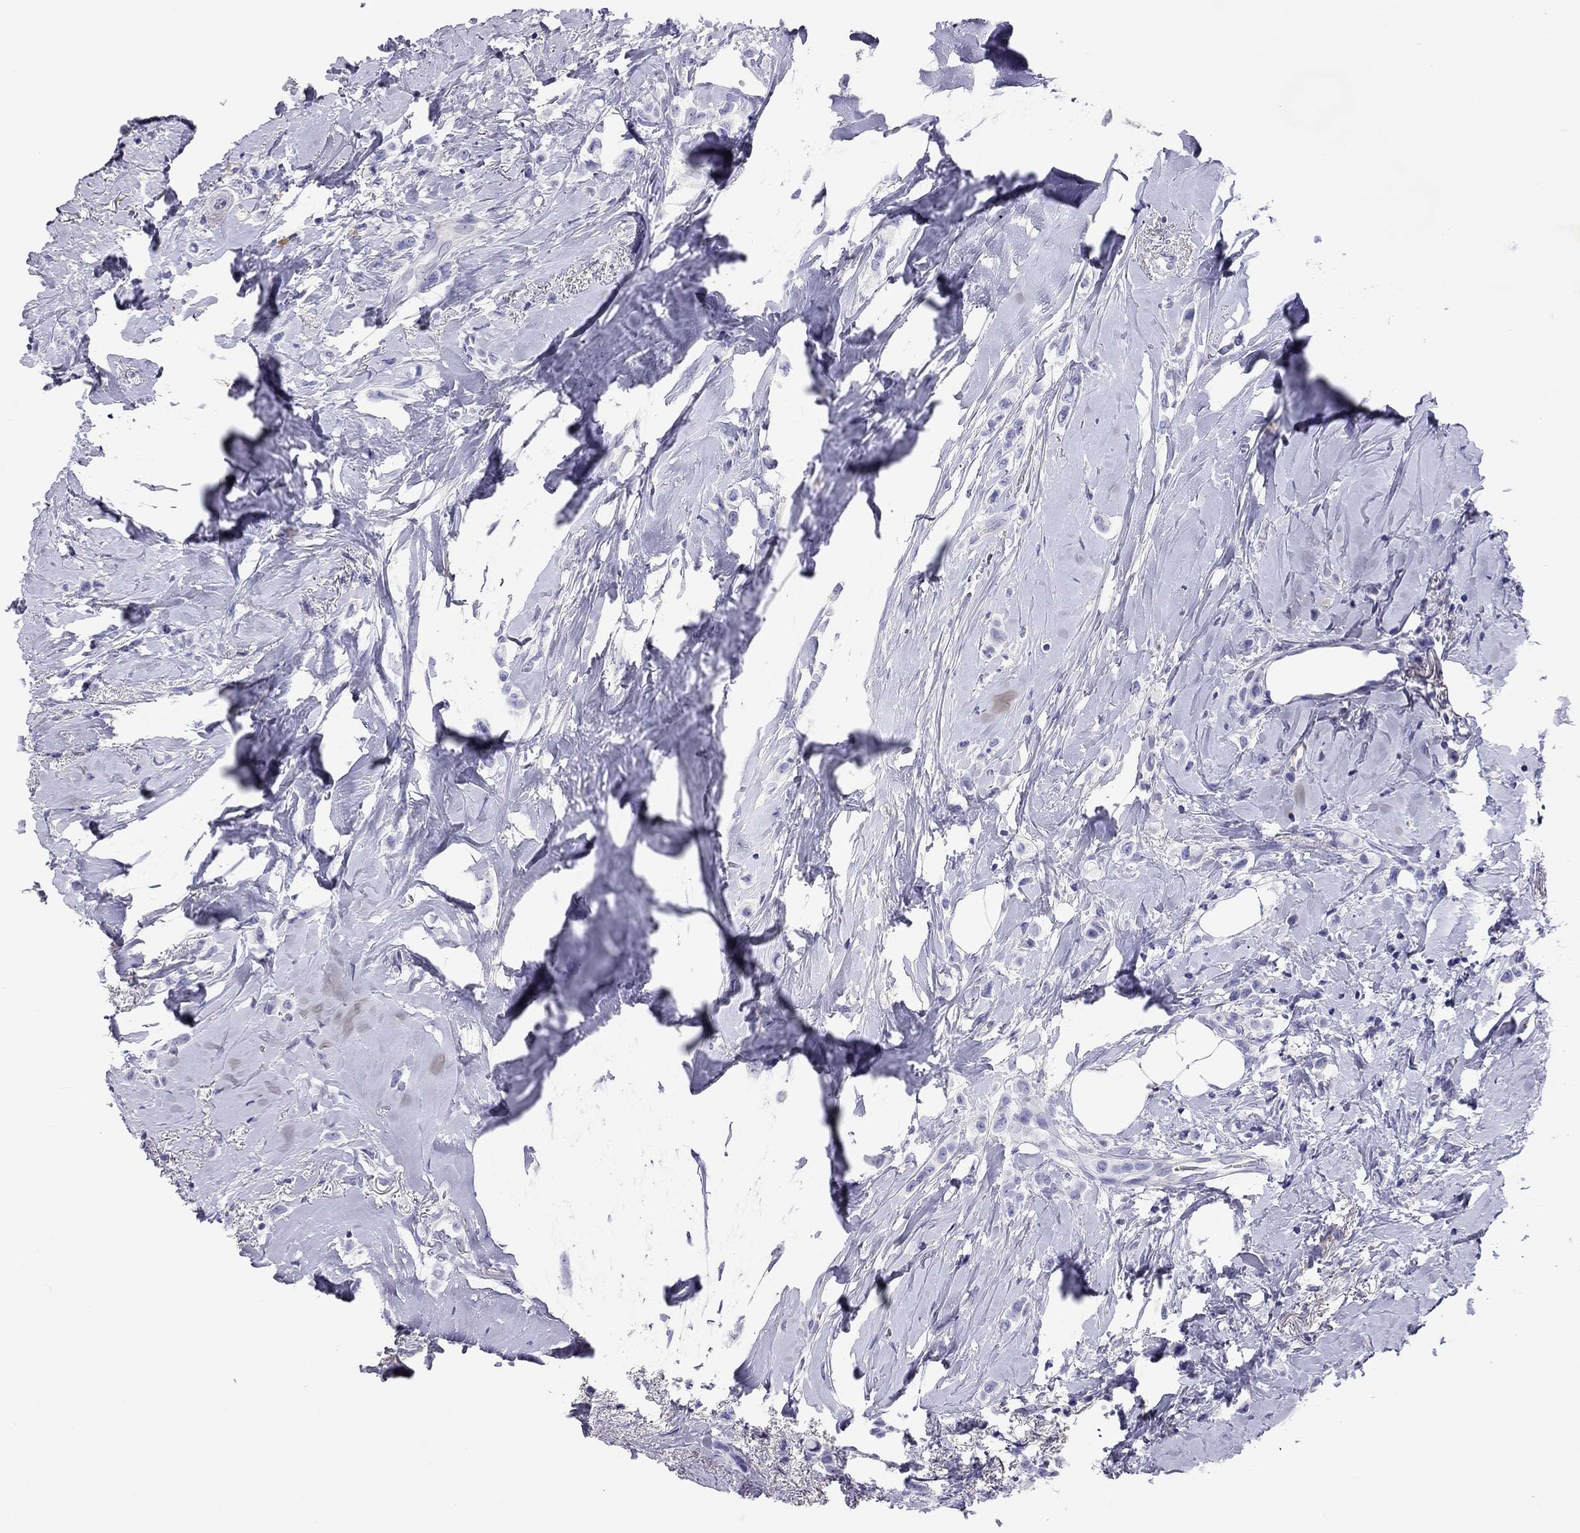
{"staining": {"intensity": "negative", "quantity": "none", "location": "none"}, "tissue": "breast cancer", "cell_type": "Tumor cells", "image_type": "cancer", "snomed": [{"axis": "morphology", "description": "Lobular carcinoma"}, {"axis": "topography", "description": "Breast"}], "caption": "A high-resolution micrograph shows immunohistochemistry staining of breast cancer, which reveals no significant positivity in tumor cells.", "gene": "CALHM1", "patient": {"sex": "female", "age": 66}}